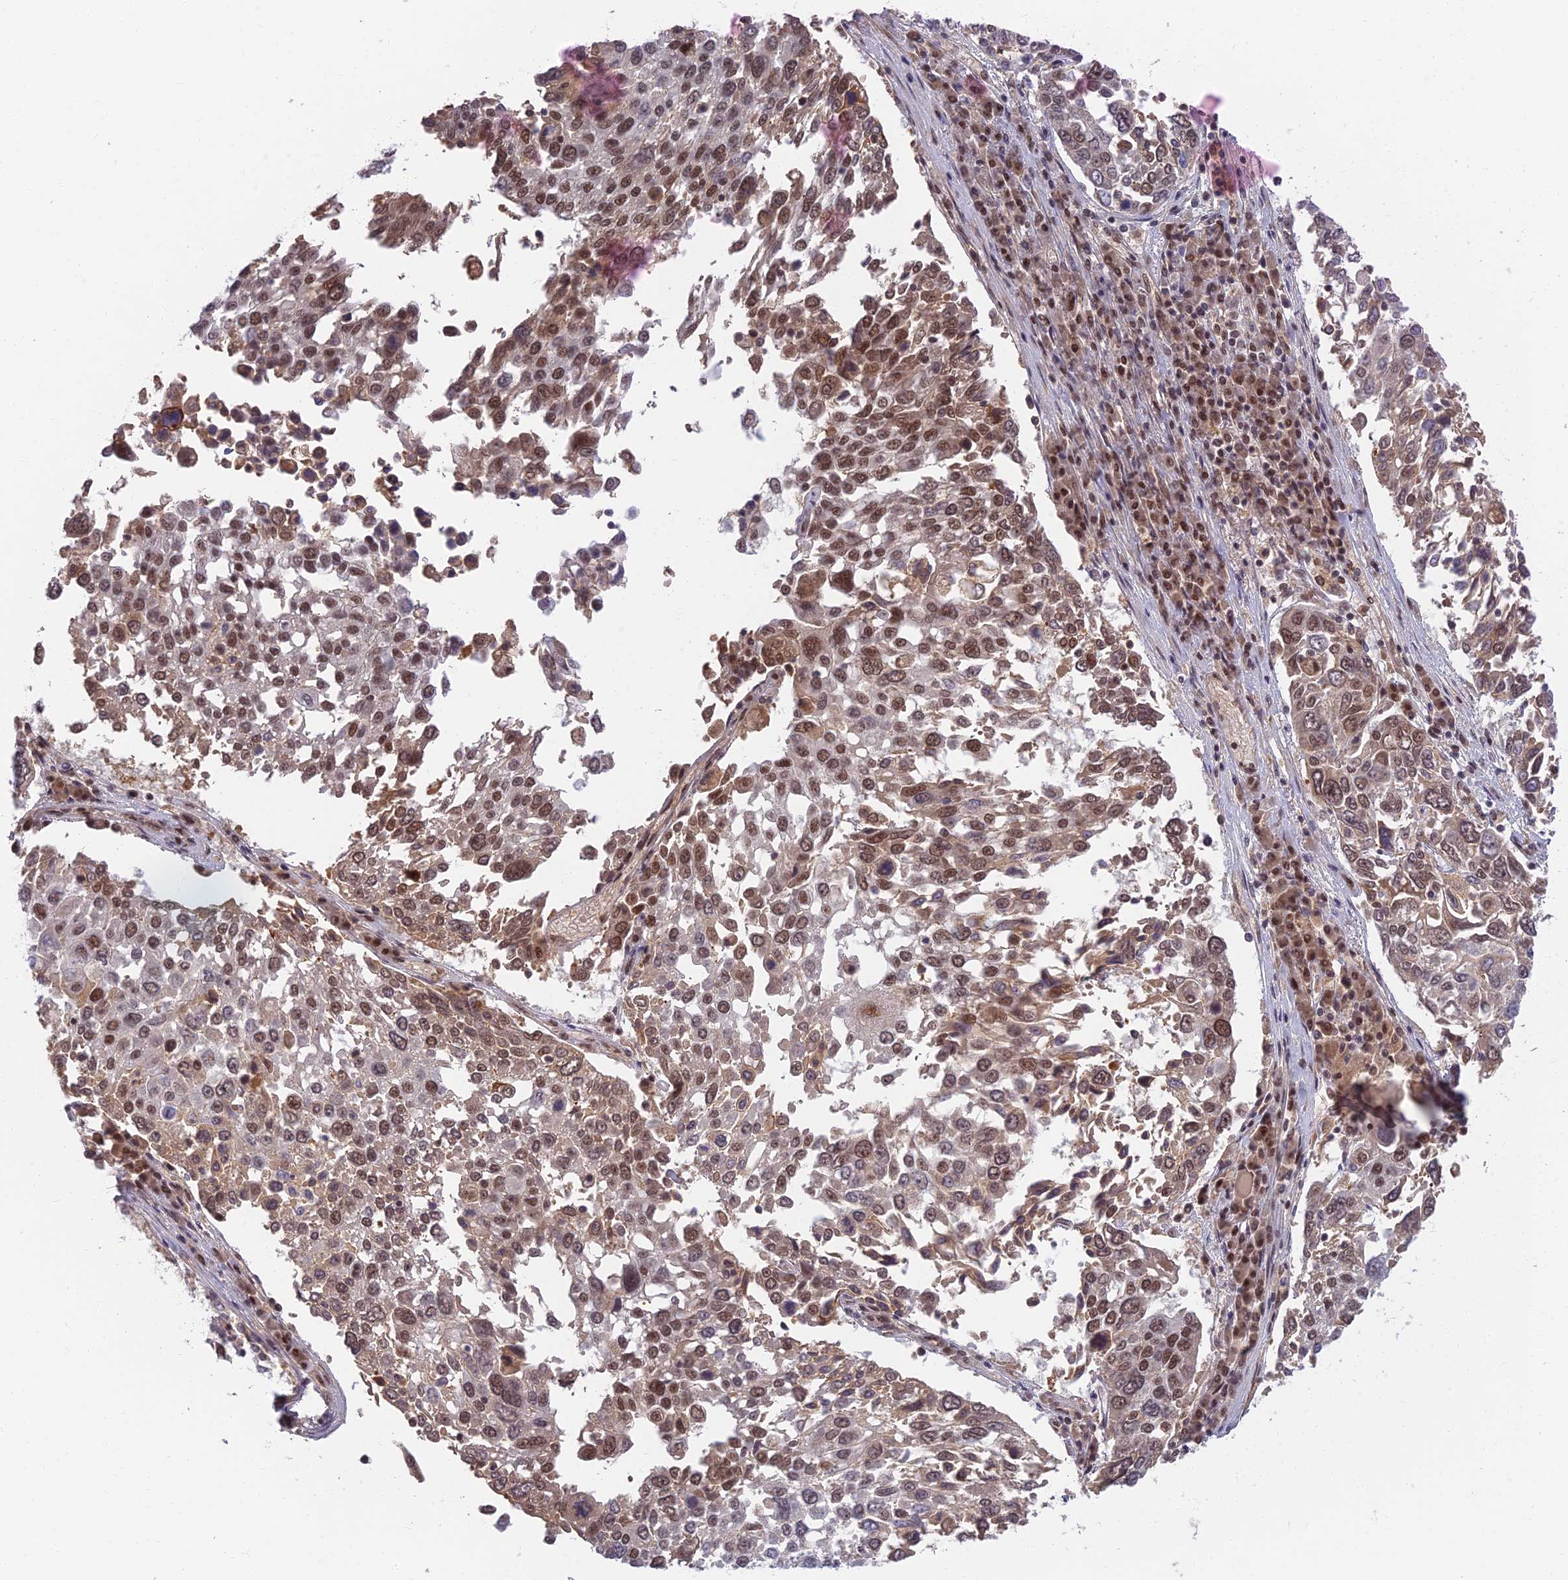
{"staining": {"intensity": "moderate", "quantity": ">75%", "location": "cytoplasmic/membranous,nuclear"}, "tissue": "lung cancer", "cell_type": "Tumor cells", "image_type": "cancer", "snomed": [{"axis": "morphology", "description": "Squamous cell carcinoma, NOS"}, {"axis": "topography", "description": "Lung"}], "caption": "A high-resolution photomicrograph shows immunohistochemistry staining of lung cancer, which exhibits moderate cytoplasmic/membranous and nuclear expression in about >75% of tumor cells. (DAB IHC with brightfield microscopy, high magnification).", "gene": "TCEA2", "patient": {"sex": "male", "age": 65}}